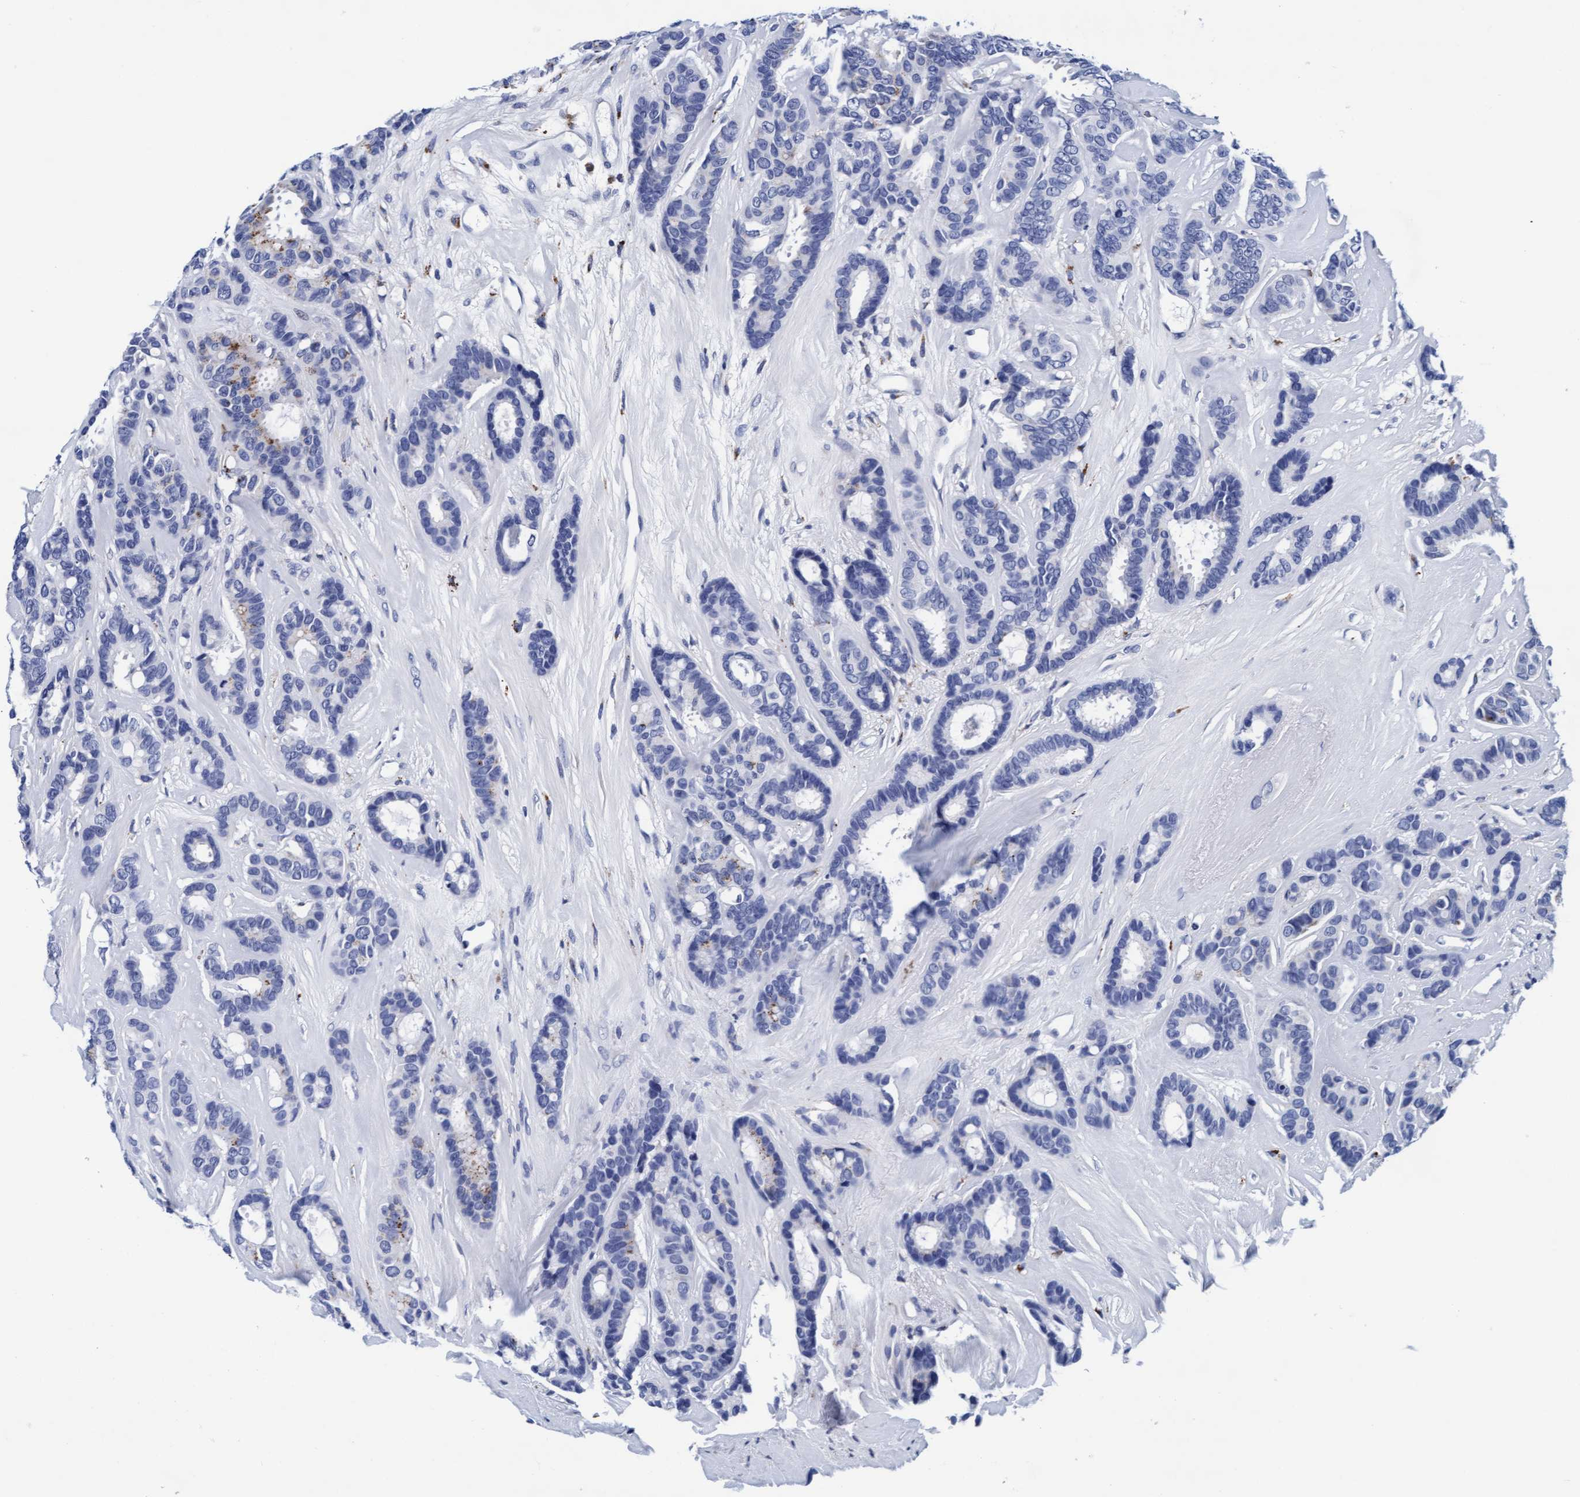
{"staining": {"intensity": "negative", "quantity": "none", "location": "none"}, "tissue": "breast cancer", "cell_type": "Tumor cells", "image_type": "cancer", "snomed": [{"axis": "morphology", "description": "Duct carcinoma"}, {"axis": "topography", "description": "Breast"}], "caption": "Tumor cells show no significant positivity in infiltrating ductal carcinoma (breast). The staining was performed using DAB to visualize the protein expression in brown, while the nuclei were stained in blue with hematoxylin (Magnification: 20x).", "gene": "ARSG", "patient": {"sex": "female", "age": 87}}